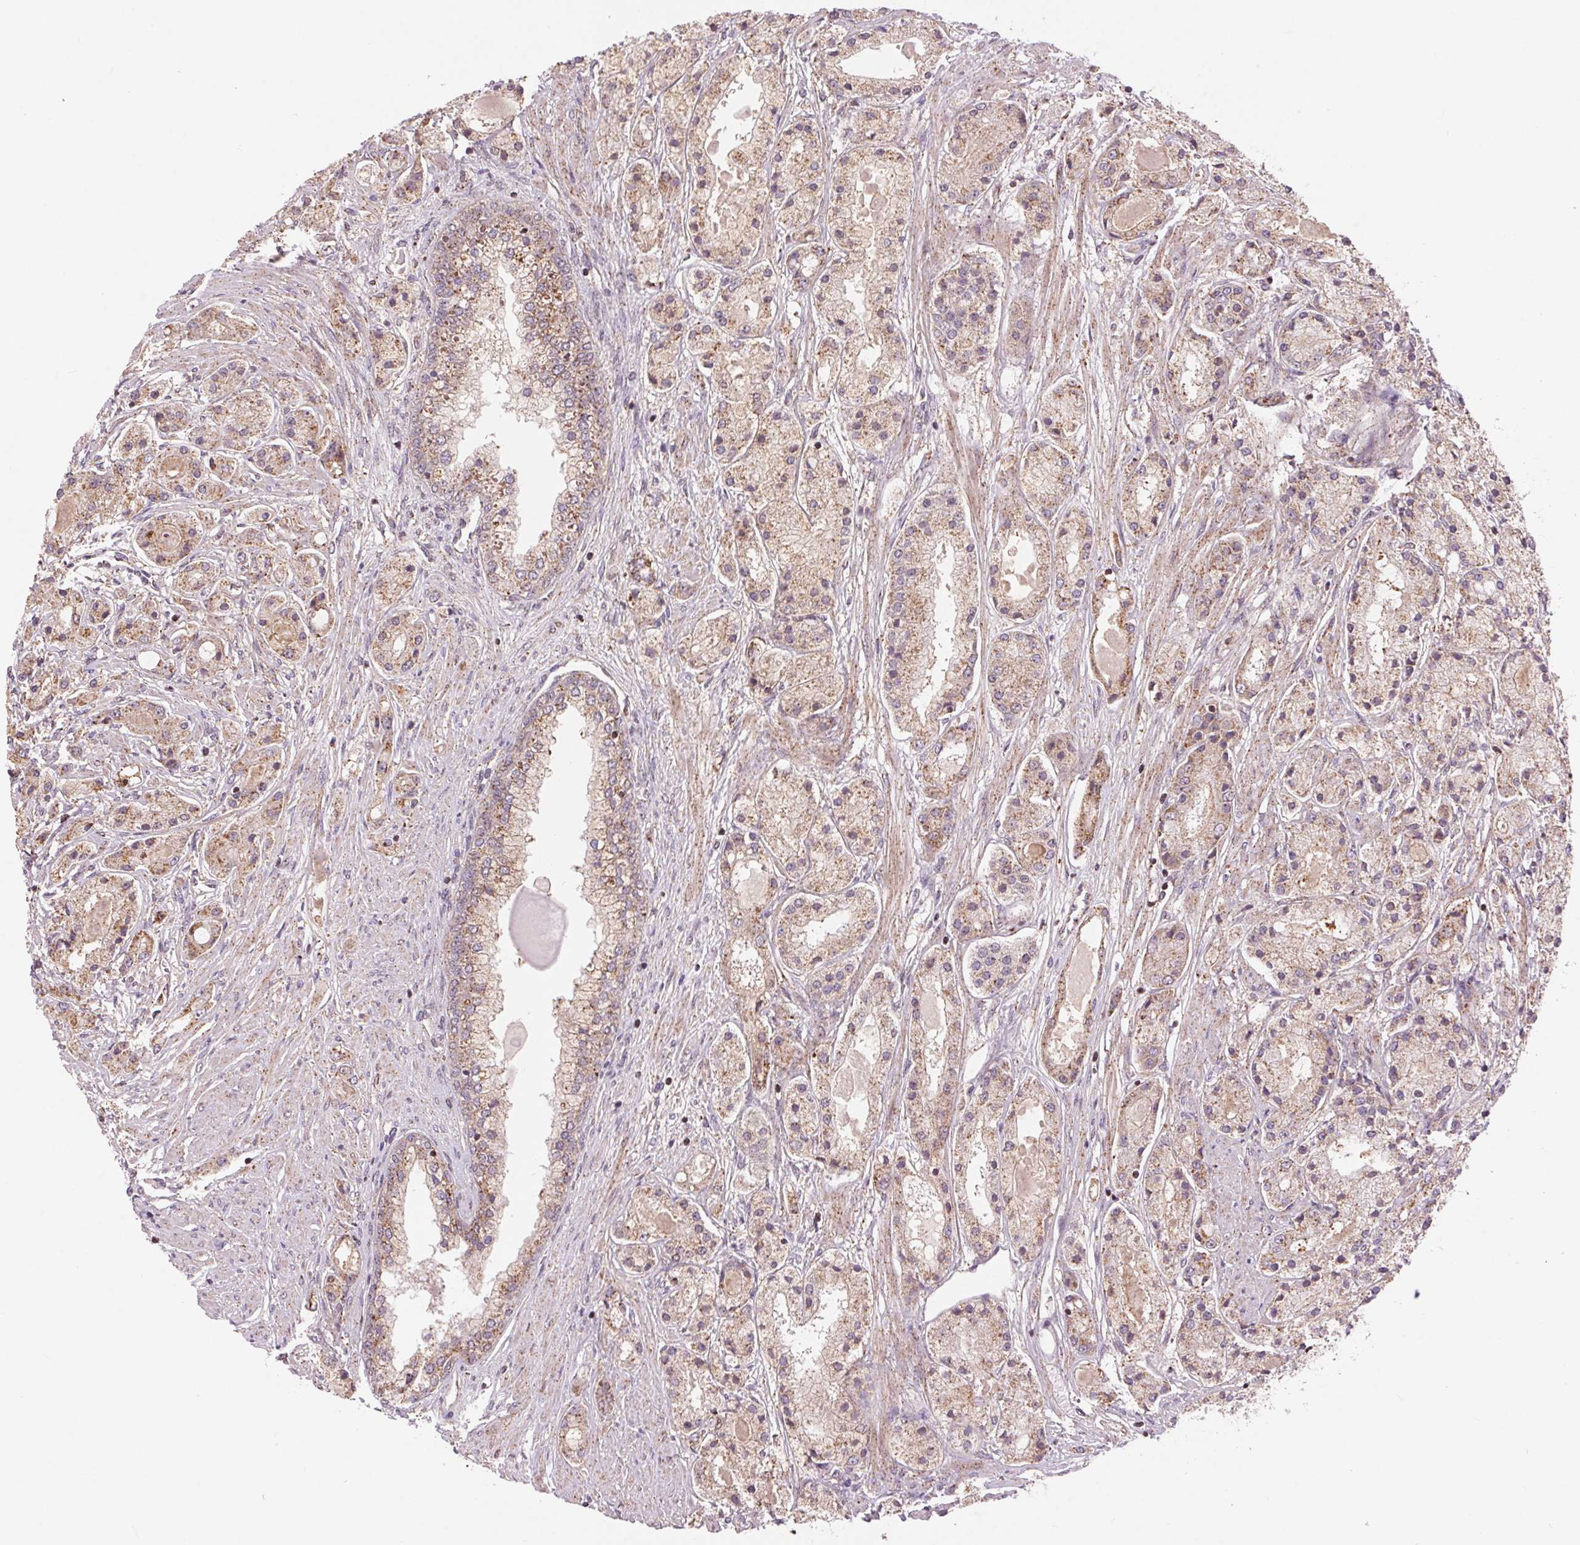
{"staining": {"intensity": "weak", "quantity": "25%-75%", "location": "cytoplasmic/membranous"}, "tissue": "prostate cancer", "cell_type": "Tumor cells", "image_type": "cancer", "snomed": [{"axis": "morphology", "description": "Adenocarcinoma, High grade"}, {"axis": "topography", "description": "Prostate"}], "caption": "Prostate cancer (adenocarcinoma (high-grade)) stained with a protein marker demonstrates weak staining in tumor cells.", "gene": "CHMP4B", "patient": {"sex": "male", "age": 67}}